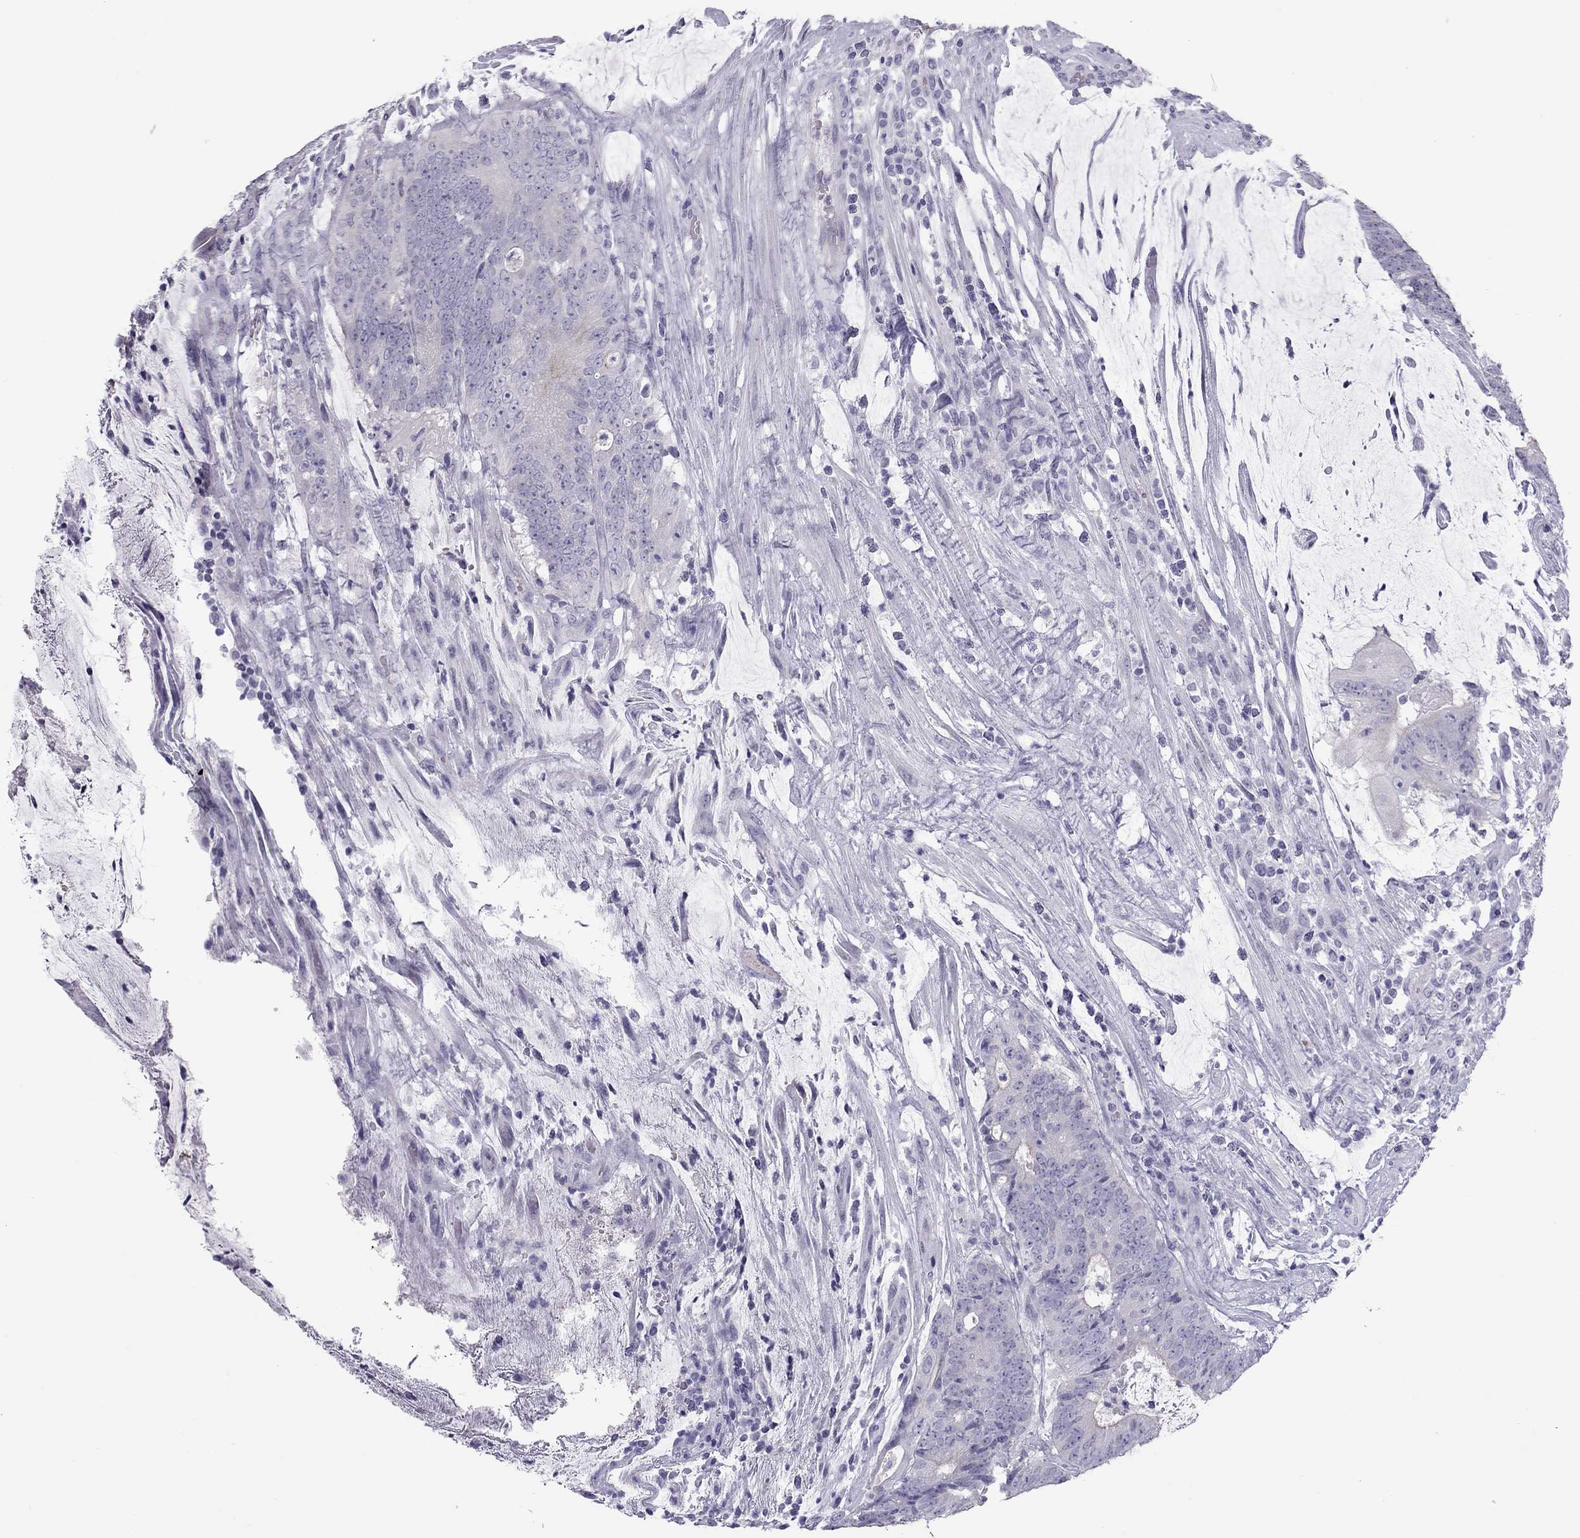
{"staining": {"intensity": "negative", "quantity": "none", "location": "none"}, "tissue": "colorectal cancer", "cell_type": "Tumor cells", "image_type": "cancer", "snomed": [{"axis": "morphology", "description": "Adenocarcinoma, NOS"}, {"axis": "topography", "description": "Colon"}], "caption": "Colorectal cancer stained for a protein using immunohistochemistry (IHC) shows no expression tumor cells.", "gene": "TEX14", "patient": {"sex": "female", "age": 43}}